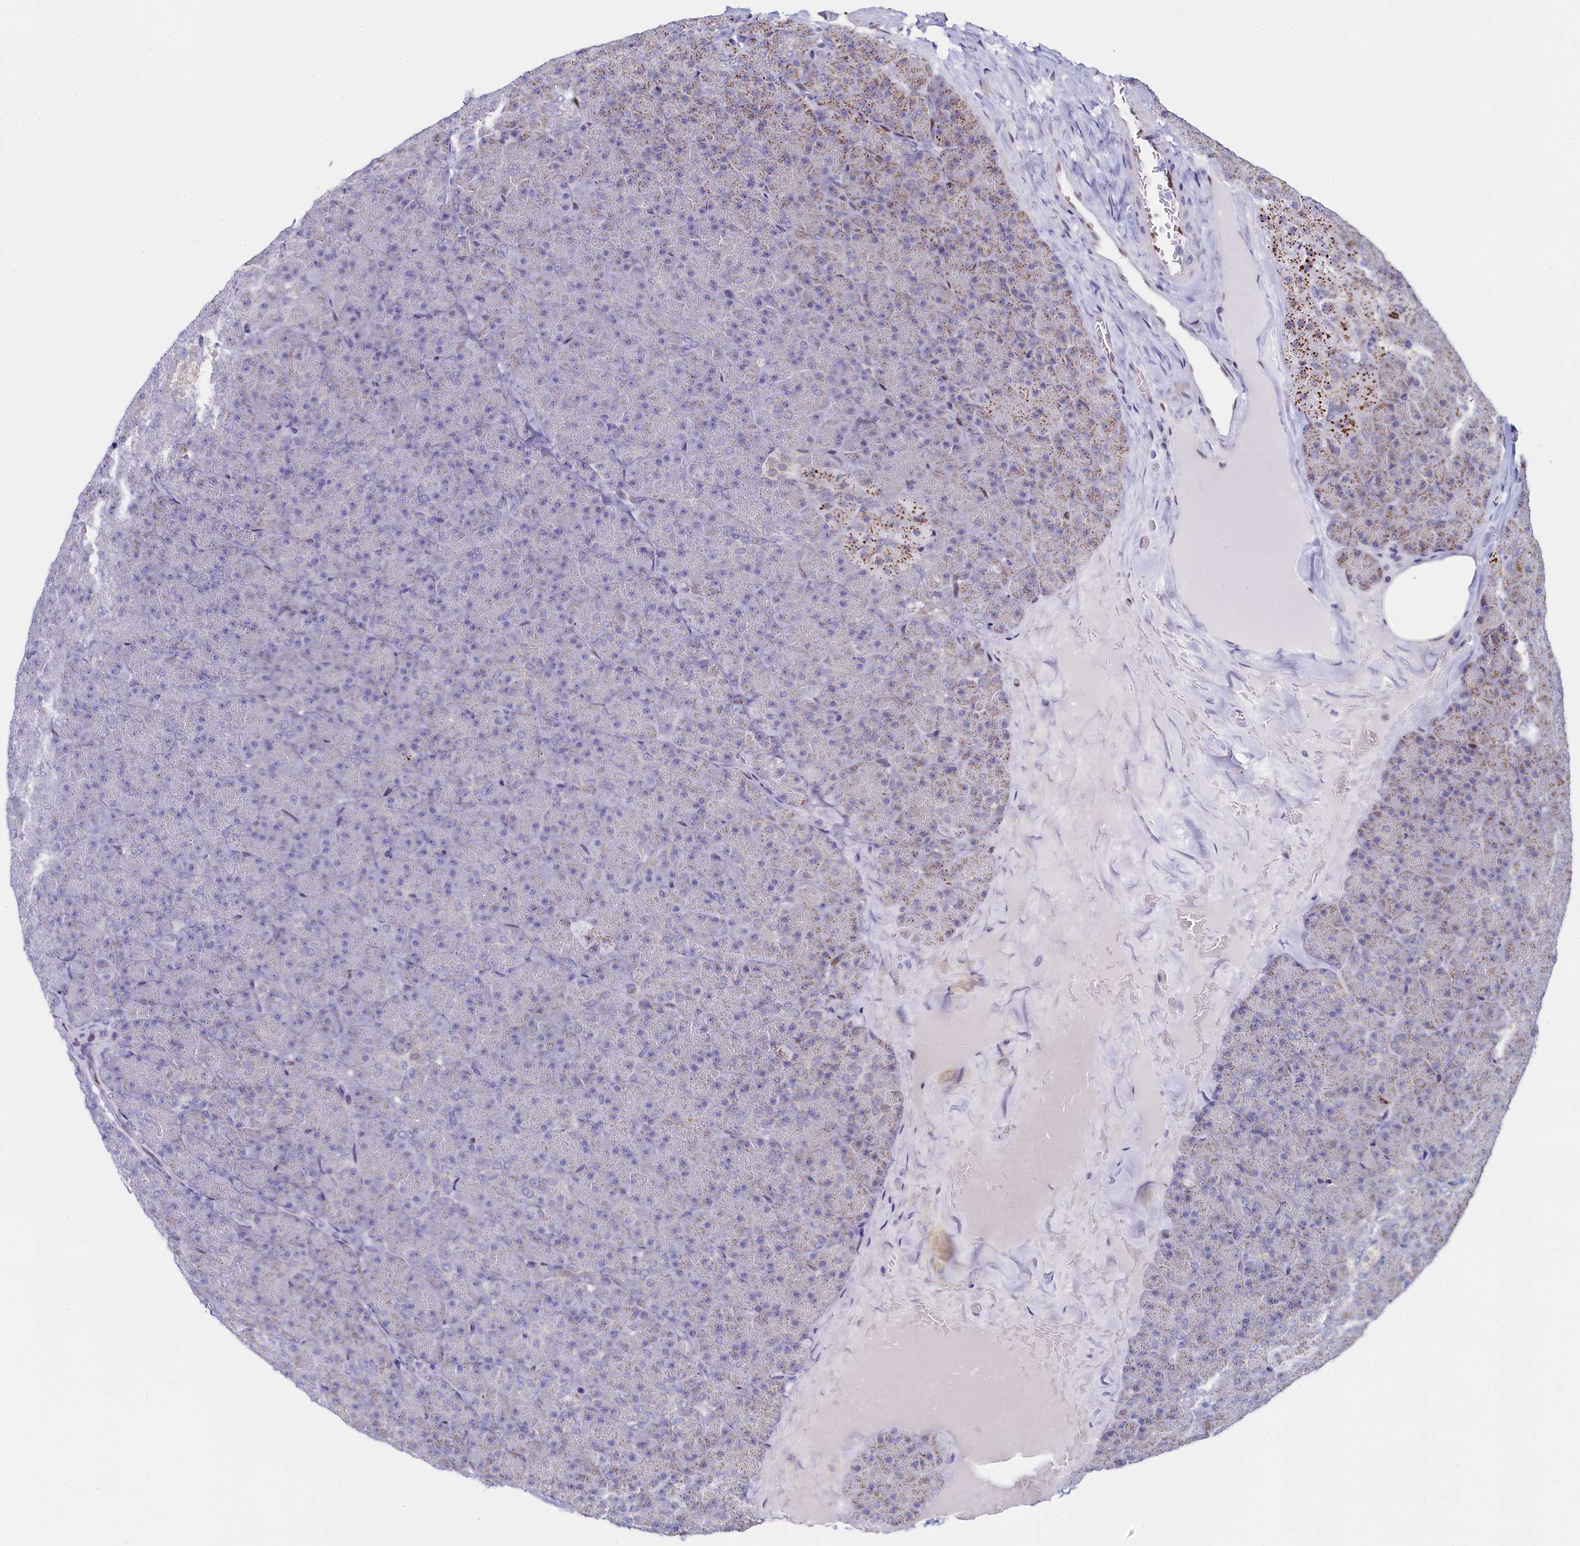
{"staining": {"intensity": "moderate", "quantity": "<25%", "location": "cytoplasmic/membranous"}, "tissue": "pancreas", "cell_type": "Exocrine glandular cells", "image_type": "normal", "snomed": [{"axis": "morphology", "description": "Normal tissue, NOS"}, {"axis": "topography", "description": "Pancreas"}], "caption": "Protein expression analysis of benign pancreas displays moderate cytoplasmic/membranous positivity in approximately <25% of exocrine glandular cells.", "gene": "HDGFL3", "patient": {"sex": "male", "age": 36}}